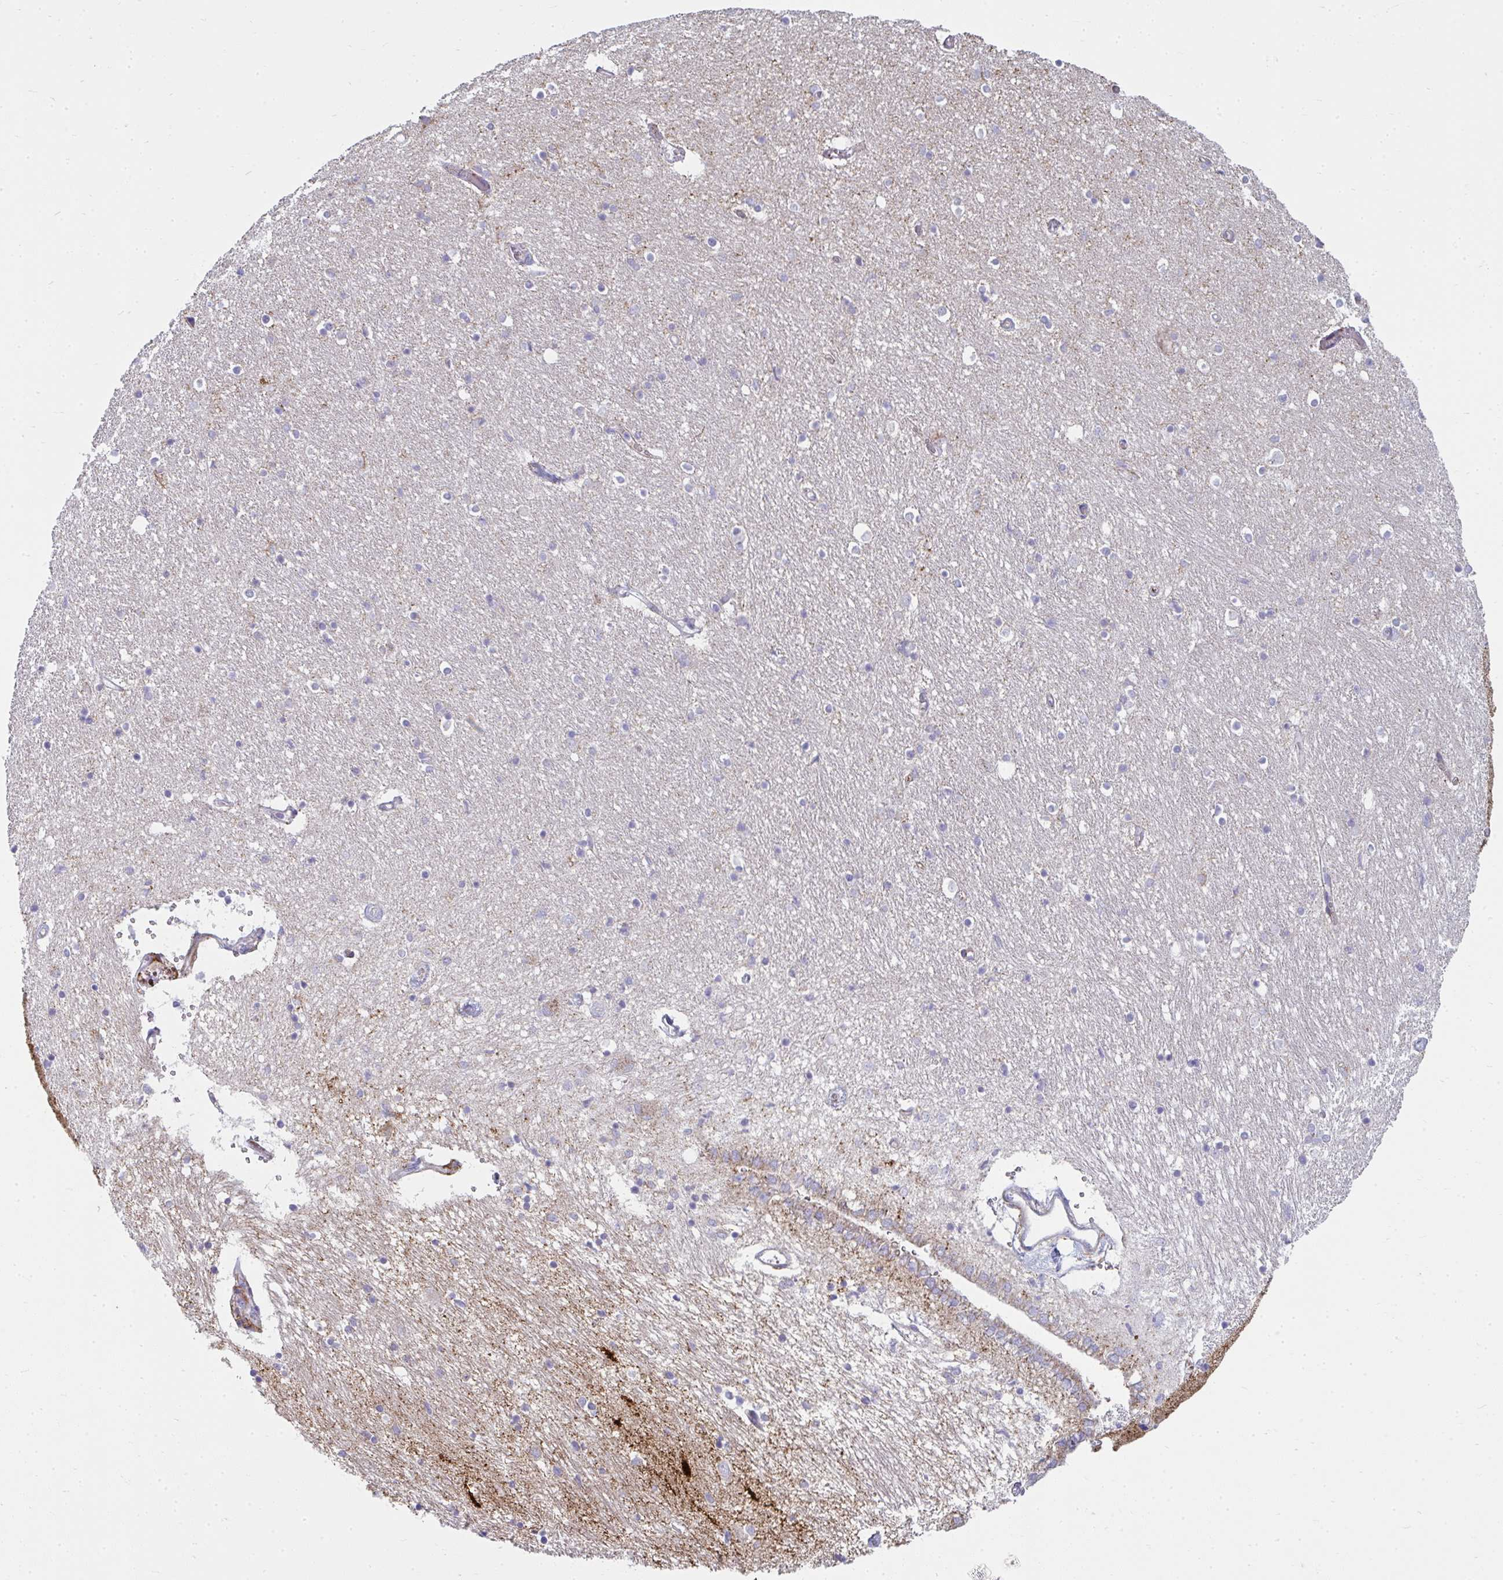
{"staining": {"intensity": "negative", "quantity": "none", "location": "none"}, "tissue": "caudate", "cell_type": "Glial cells", "image_type": "normal", "snomed": [{"axis": "morphology", "description": "Normal tissue, NOS"}, {"axis": "topography", "description": "Lateral ventricle wall"}, {"axis": "topography", "description": "Hippocampus"}], "caption": "Immunohistochemistry (IHC) of unremarkable caudate displays no positivity in glial cells.", "gene": "SLC6A1", "patient": {"sex": "female", "age": 63}}